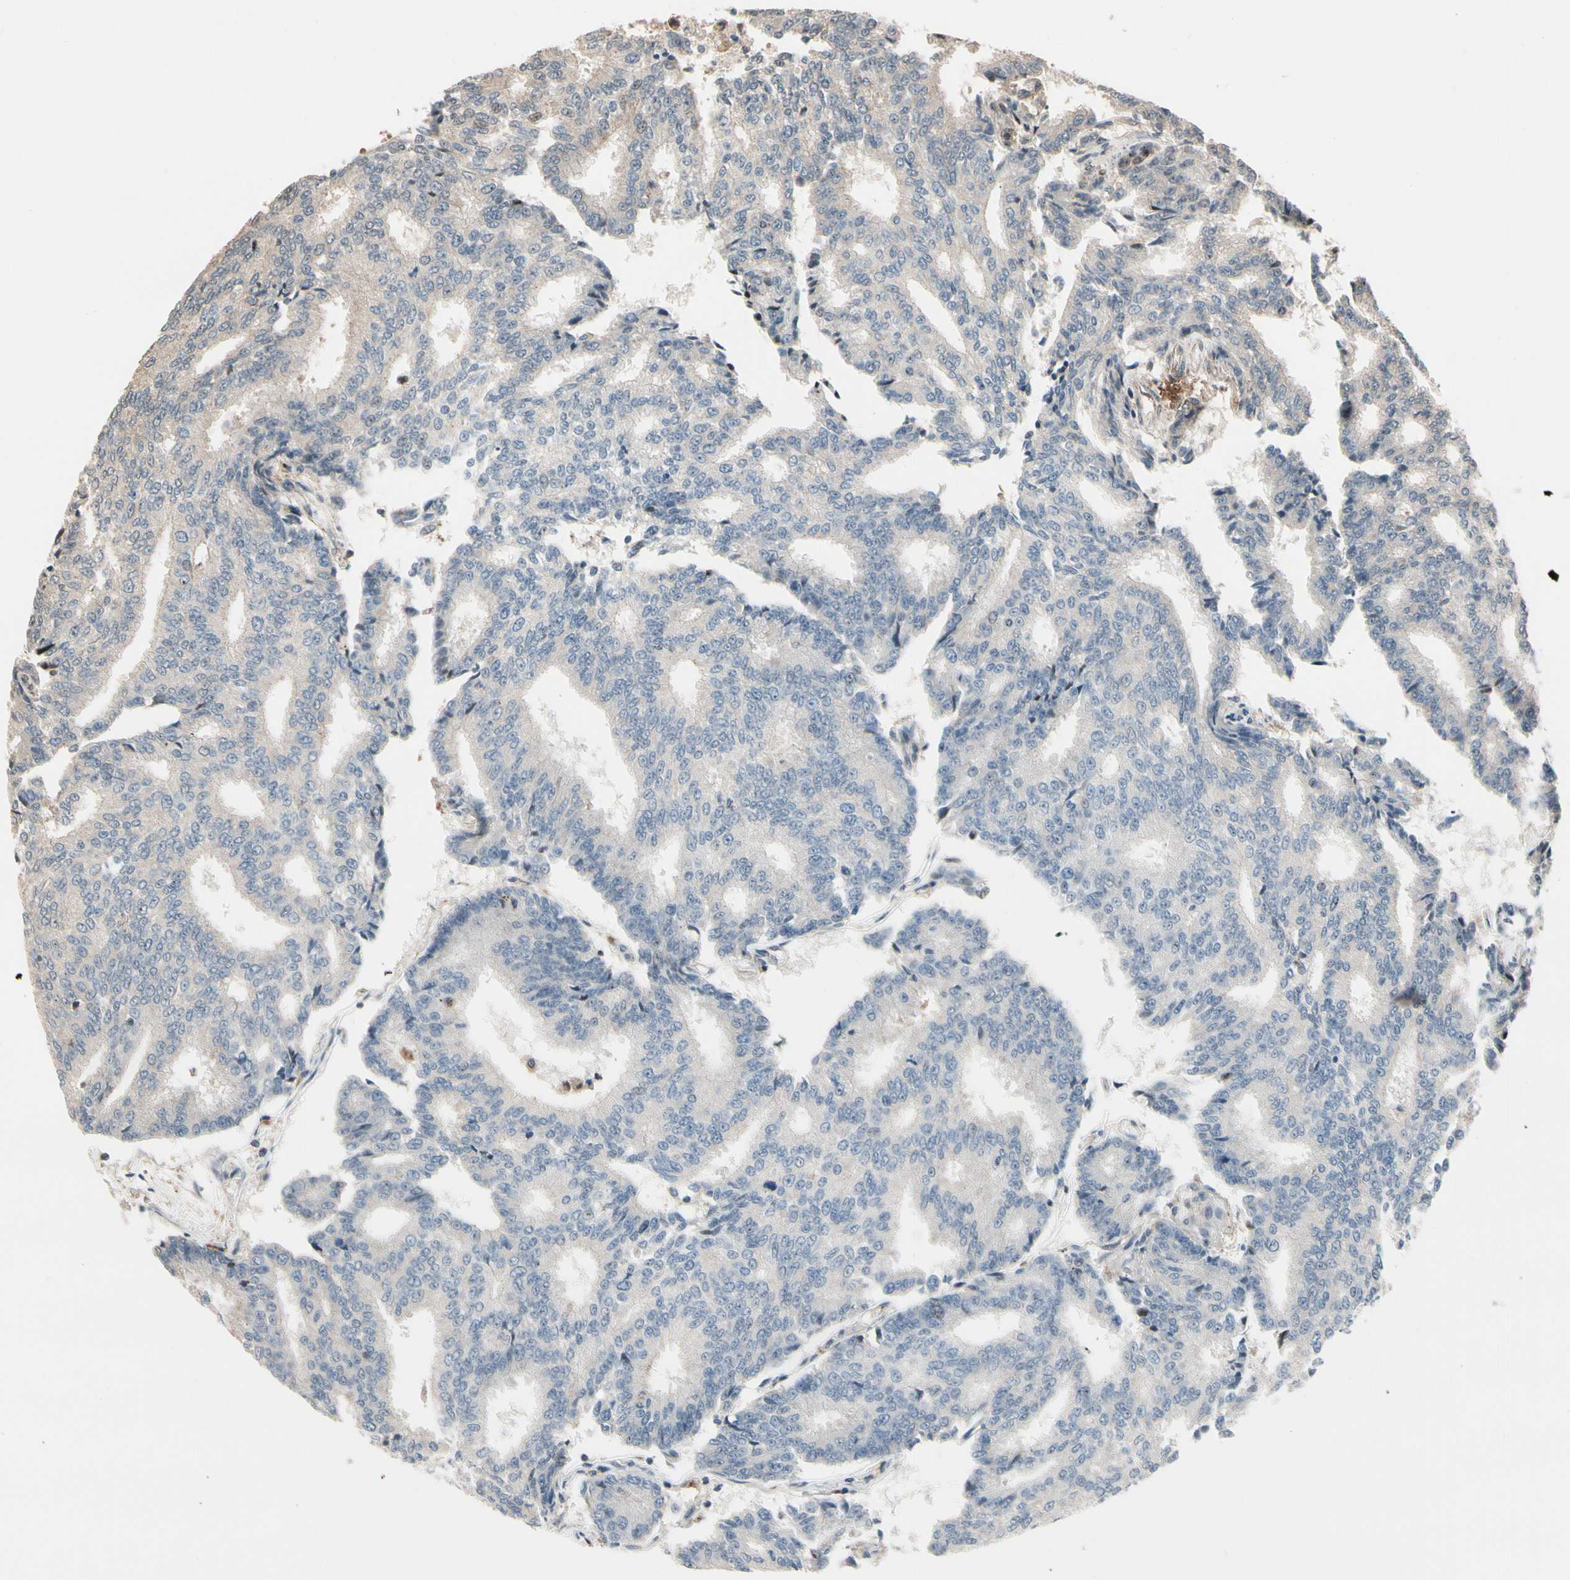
{"staining": {"intensity": "negative", "quantity": "none", "location": "none"}, "tissue": "prostate cancer", "cell_type": "Tumor cells", "image_type": "cancer", "snomed": [{"axis": "morphology", "description": "Adenocarcinoma, High grade"}, {"axis": "topography", "description": "Prostate"}], "caption": "There is no significant expression in tumor cells of adenocarcinoma (high-grade) (prostate).", "gene": "CSF1R", "patient": {"sex": "male", "age": 55}}